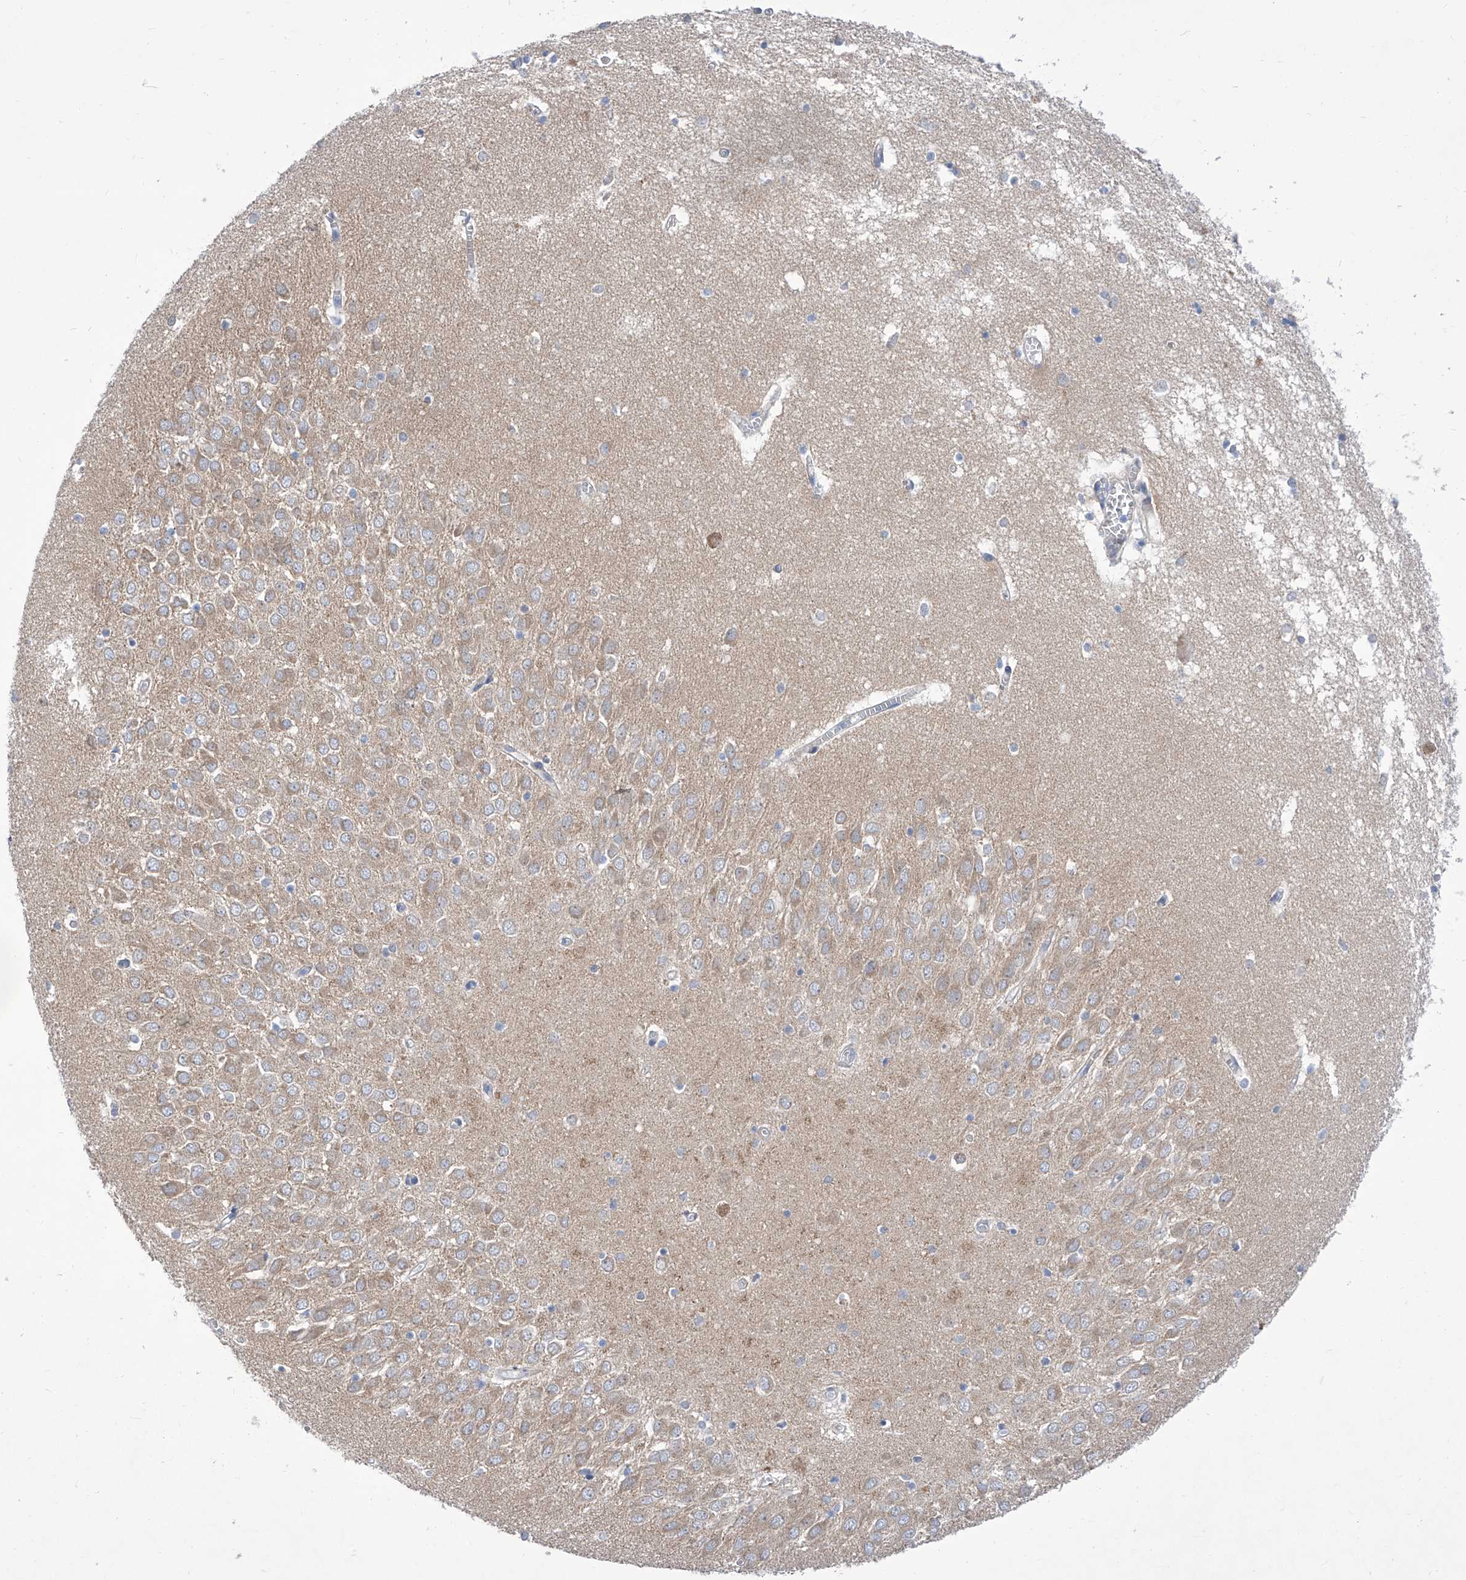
{"staining": {"intensity": "negative", "quantity": "none", "location": "none"}, "tissue": "hippocampus", "cell_type": "Glial cells", "image_type": "normal", "snomed": [{"axis": "morphology", "description": "Normal tissue, NOS"}, {"axis": "topography", "description": "Hippocampus"}], "caption": "An IHC photomicrograph of benign hippocampus is shown. There is no staining in glial cells of hippocampus. The staining is performed using DAB (3,3'-diaminobenzidine) brown chromogen with nuclei counter-stained in using hematoxylin.", "gene": "SRBD1", "patient": {"sex": "male", "age": 70}}